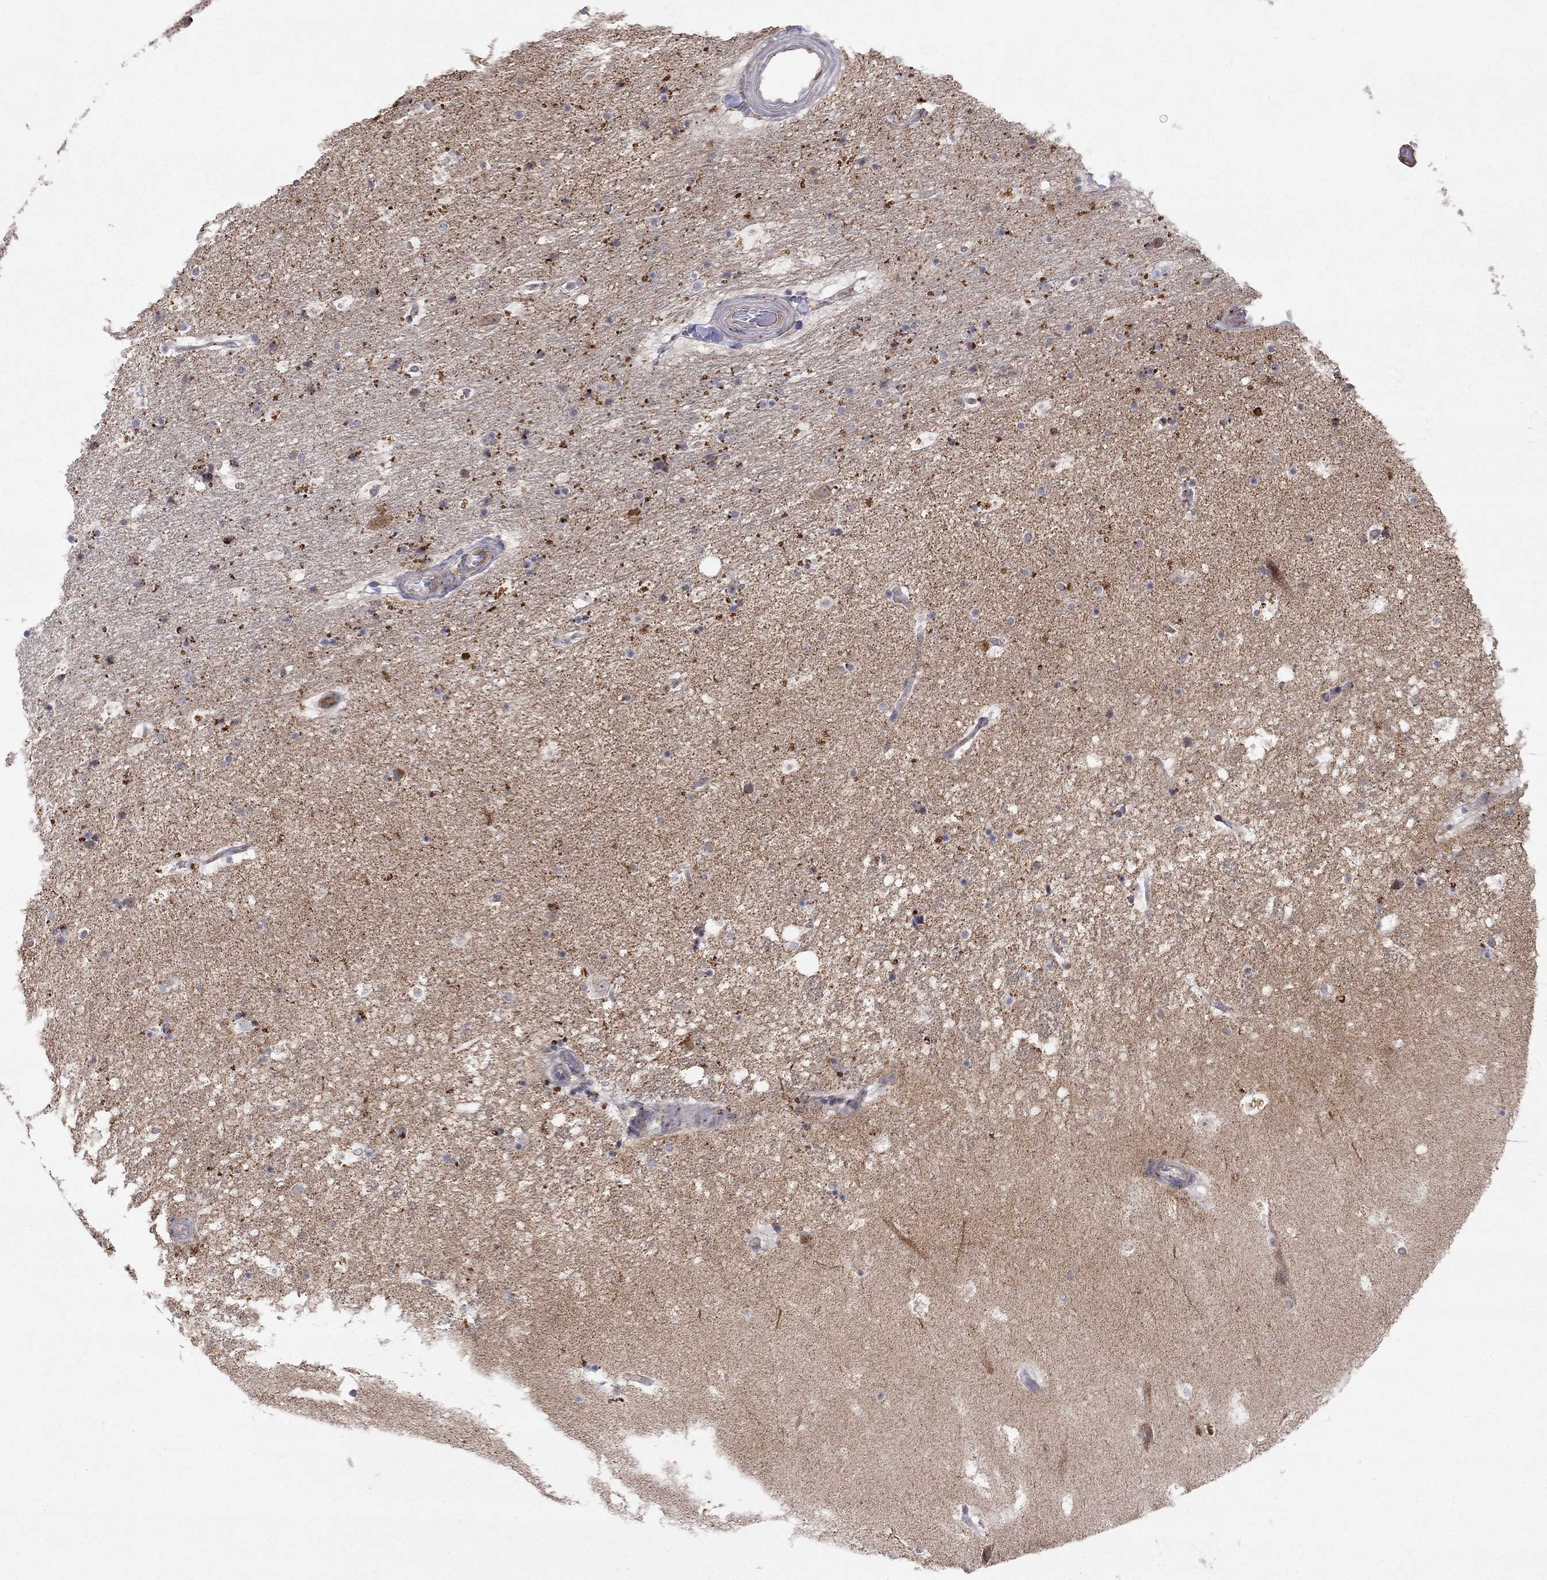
{"staining": {"intensity": "strong", "quantity": "<25%", "location": "cytoplasmic/membranous"}, "tissue": "hippocampus", "cell_type": "Glial cells", "image_type": "normal", "snomed": [{"axis": "morphology", "description": "Normal tissue, NOS"}, {"axis": "topography", "description": "Hippocampus"}], "caption": "A brown stain highlights strong cytoplasmic/membranous positivity of a protein in glial cells of unremarkable hippocampus. The staining is performed using DAB brown chromogen to label protein expression. The nuclei are counter-stained blue using hematoxylin.", "gene": "CRACDL", "patient": {"sex": "male", "age": 51}}